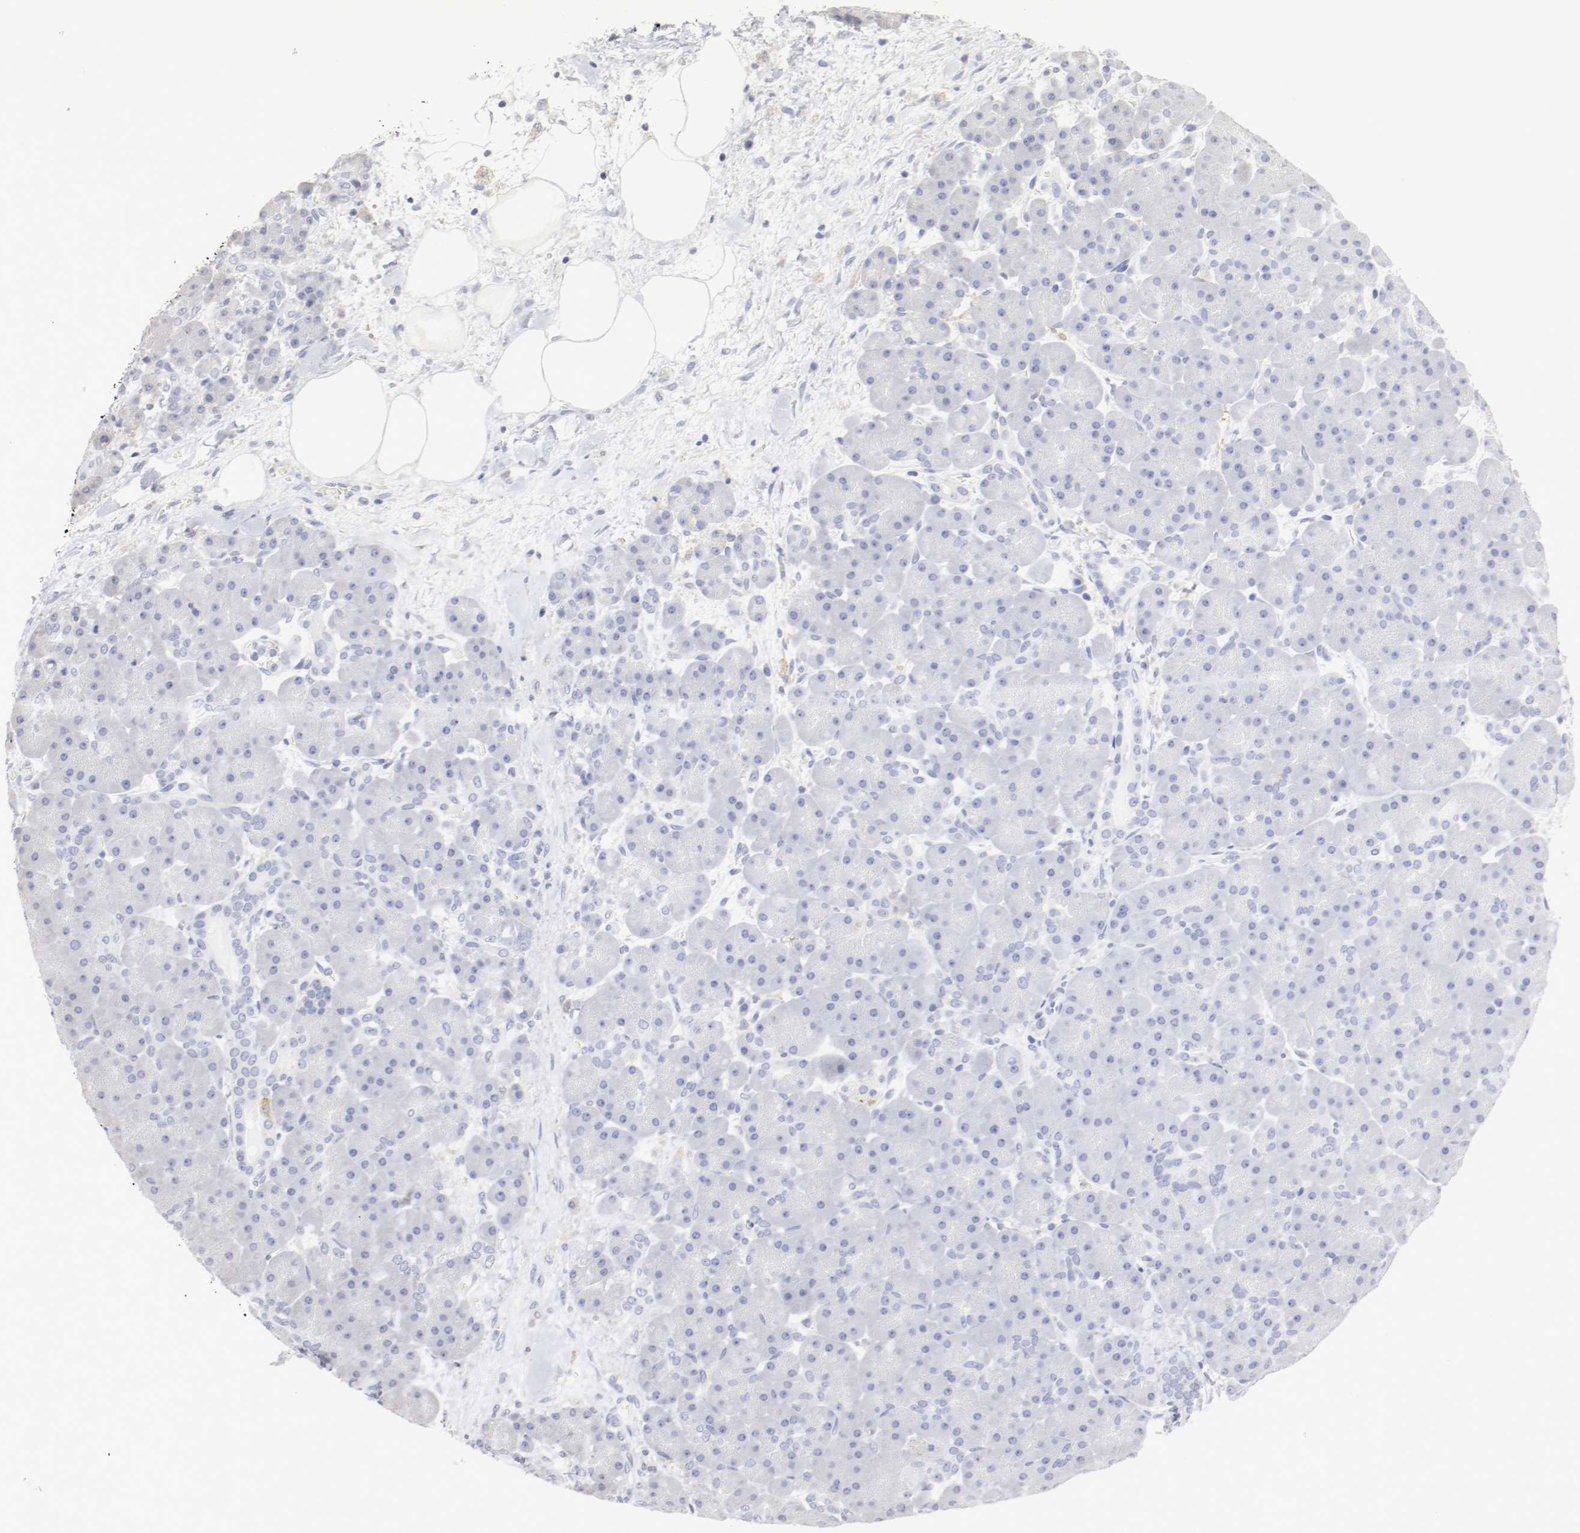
{"staining": {"intensity": "negative", "quantity": "none", "location": "none"}, "tissue": "pancreas", "cell_type": "Exocrine glandular cells", "image_type": "normal", "snomed": [{"axis": "morphology", "description": "Normal tissue, NOS"}, {"axis": "topography", "description": "Pancreas"}], "caption": "Pancreas stained for a protein using immunohistochemistry (IHC) displays no expression exocrine glandular cells.", "gene": "ITGAX", "patient": {"sex": "male", "age": 66}}